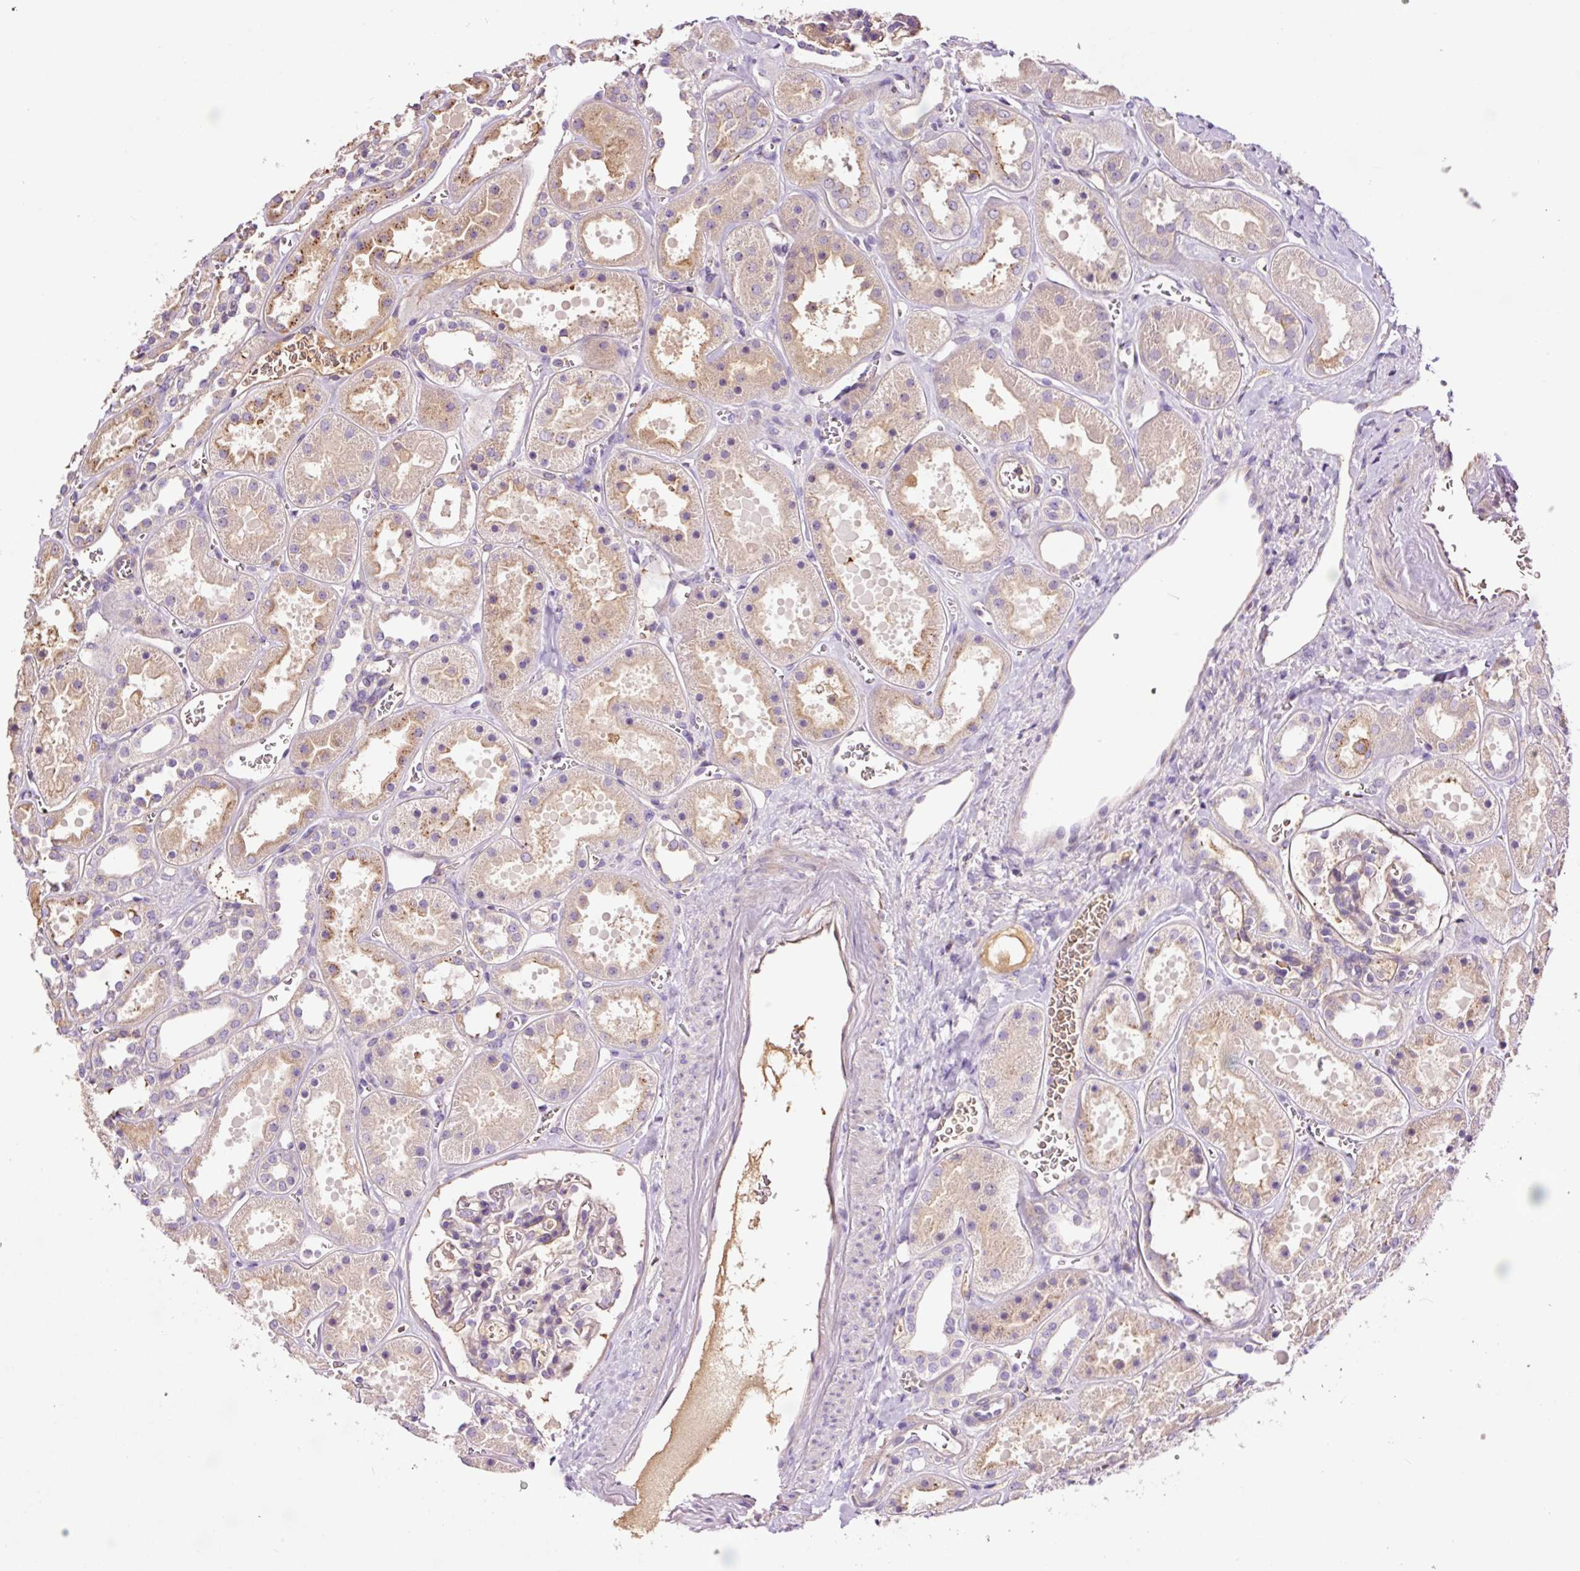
{"staining": {"intensity": "negative", "quantity": "none", "location": "none"}, "tissue": "kidney", "cell_type": "Cells in glomeruli", "image_type": "normal", "snomed": [{"axis": "morphology", "description": "Normal tissue, NOS"}, {"axis": "topography", "description": "Kidney"}], "caption": "Normal kidney was stained to show a protein in brown. There is no significant expression in cells in glomeruli. (Stains: DAB IHC with hematoxylin counter stain, Microscopy: brightfield microscopy at high magnification).", "gene": "TMEM235", "patient": {"sex": "female", "age": 41}}